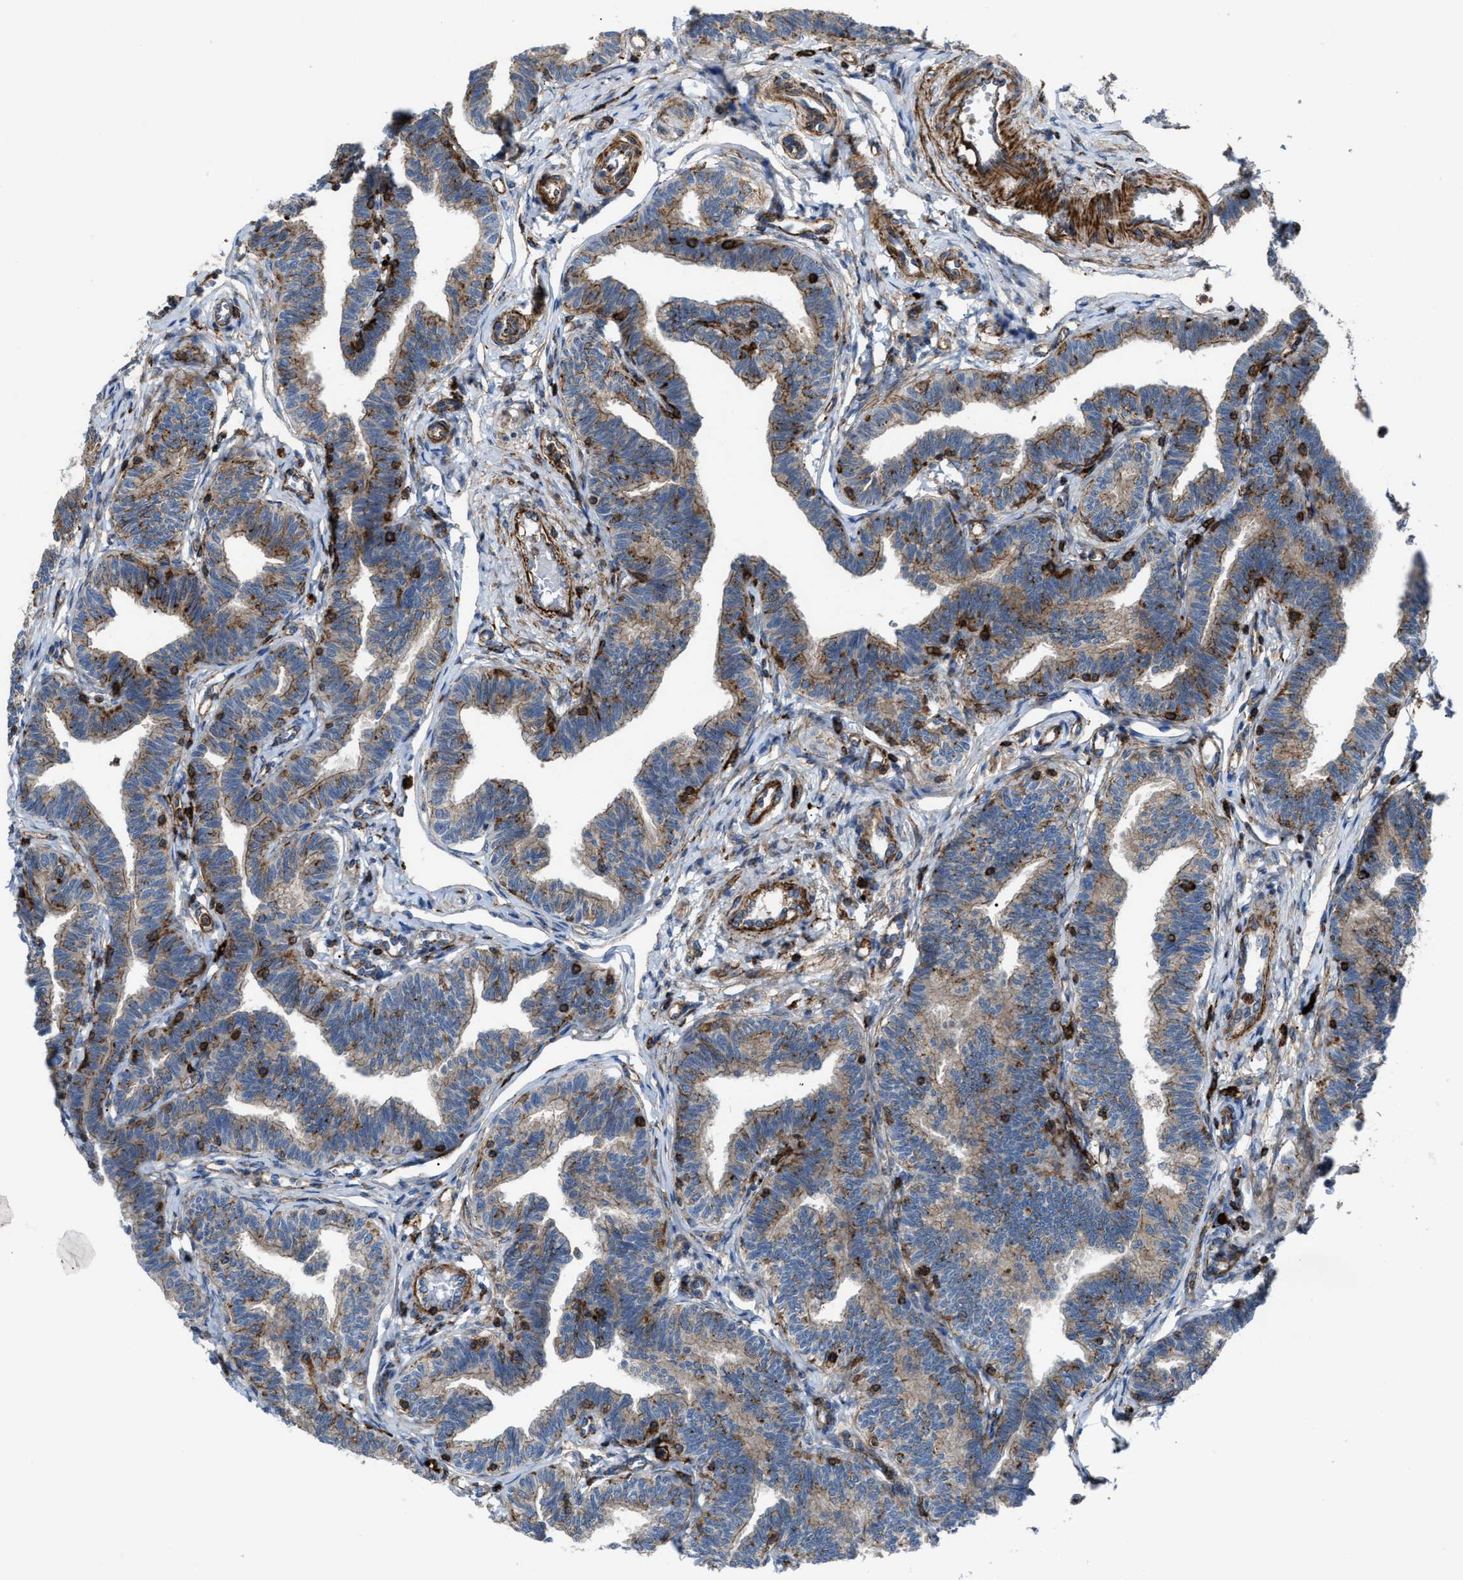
{"staining": {"intensity": "moderate", "quantity": ">75%", "location": "cytoplasmic/membranous"}, "tissue": "fallopian tube", "cell_type": "Glandular cells", "image_type": "normal", "snomed": [{"axis": "morphology", "description": "Normal tissue, NOS"}, {"axis": "topography", "description": "Fallopian tube"}, {"axis": "topography", "description": "Ovary"}], "caption": "A high-resolution image shows immunohistochemistry staining of benign fallopian tube, which exhibits moderate cytoplasmic/membranous expression in about >75% of glandular cells. The protein is shown in brown color, while the nuclei are stained blue.", "gene": "AGPAT2", "patient": {"sex": "female", "age": 23}}